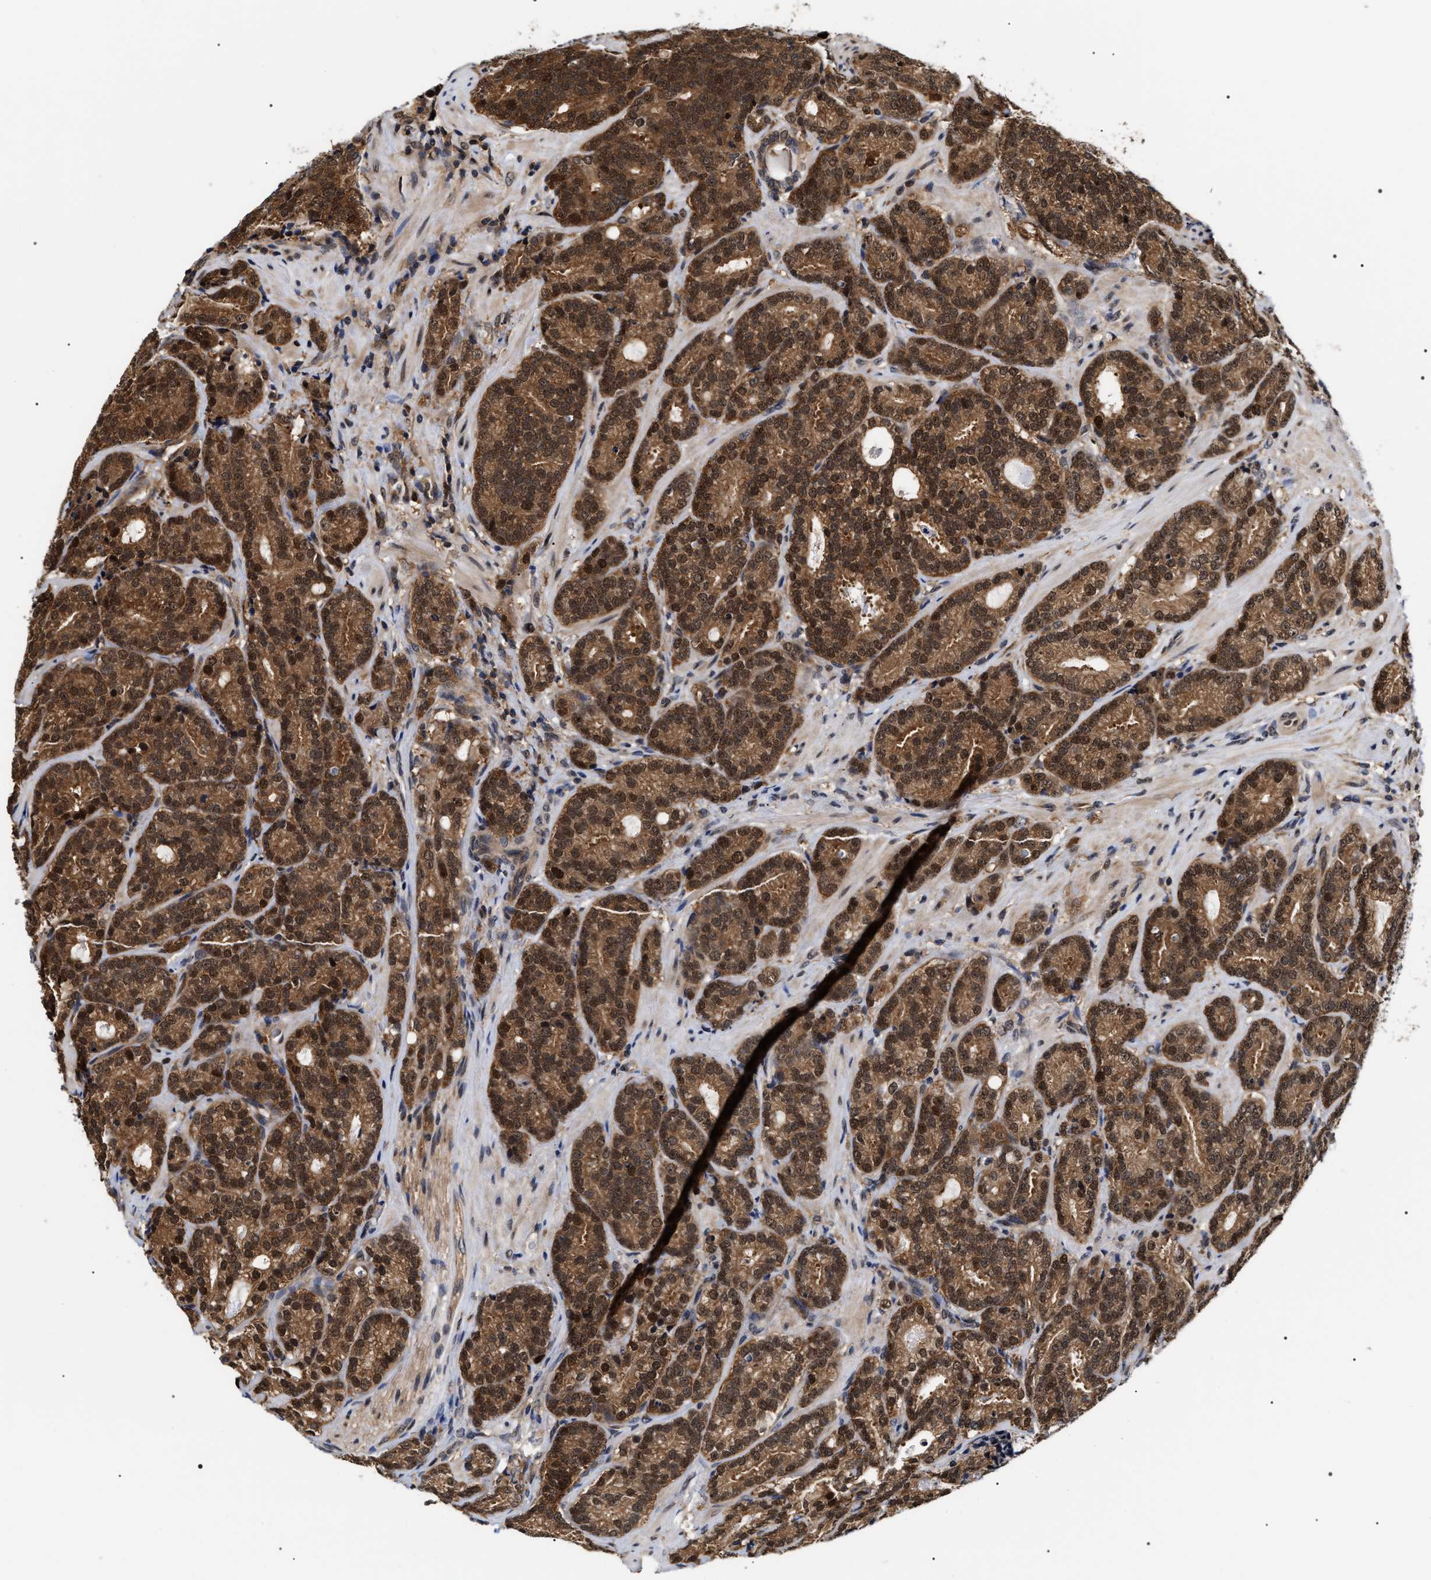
{"staining": {"intensity": "strong", "quantity": ">75%", "location": "cytoplasmic/membranous,nuclear"}, "tissue": "prostate cancer", "cell_type": "Tumor cells", "image_type": "cancer", "snomed": [{"axis": "morphology", "description": "Adenocarcinoma, High grade"}, {"axis": "topography", "description": "Prostate"}], "caption": "Prostate cancer (adenocarcinoma (high-grade)) stained for a protein (brown) shows strong cytoplasmic/membranous and nuclear positive positivity in about >75% of tumor cells.", "gene": "BAG6", "patient": {"sex": "male", "age": 61}}